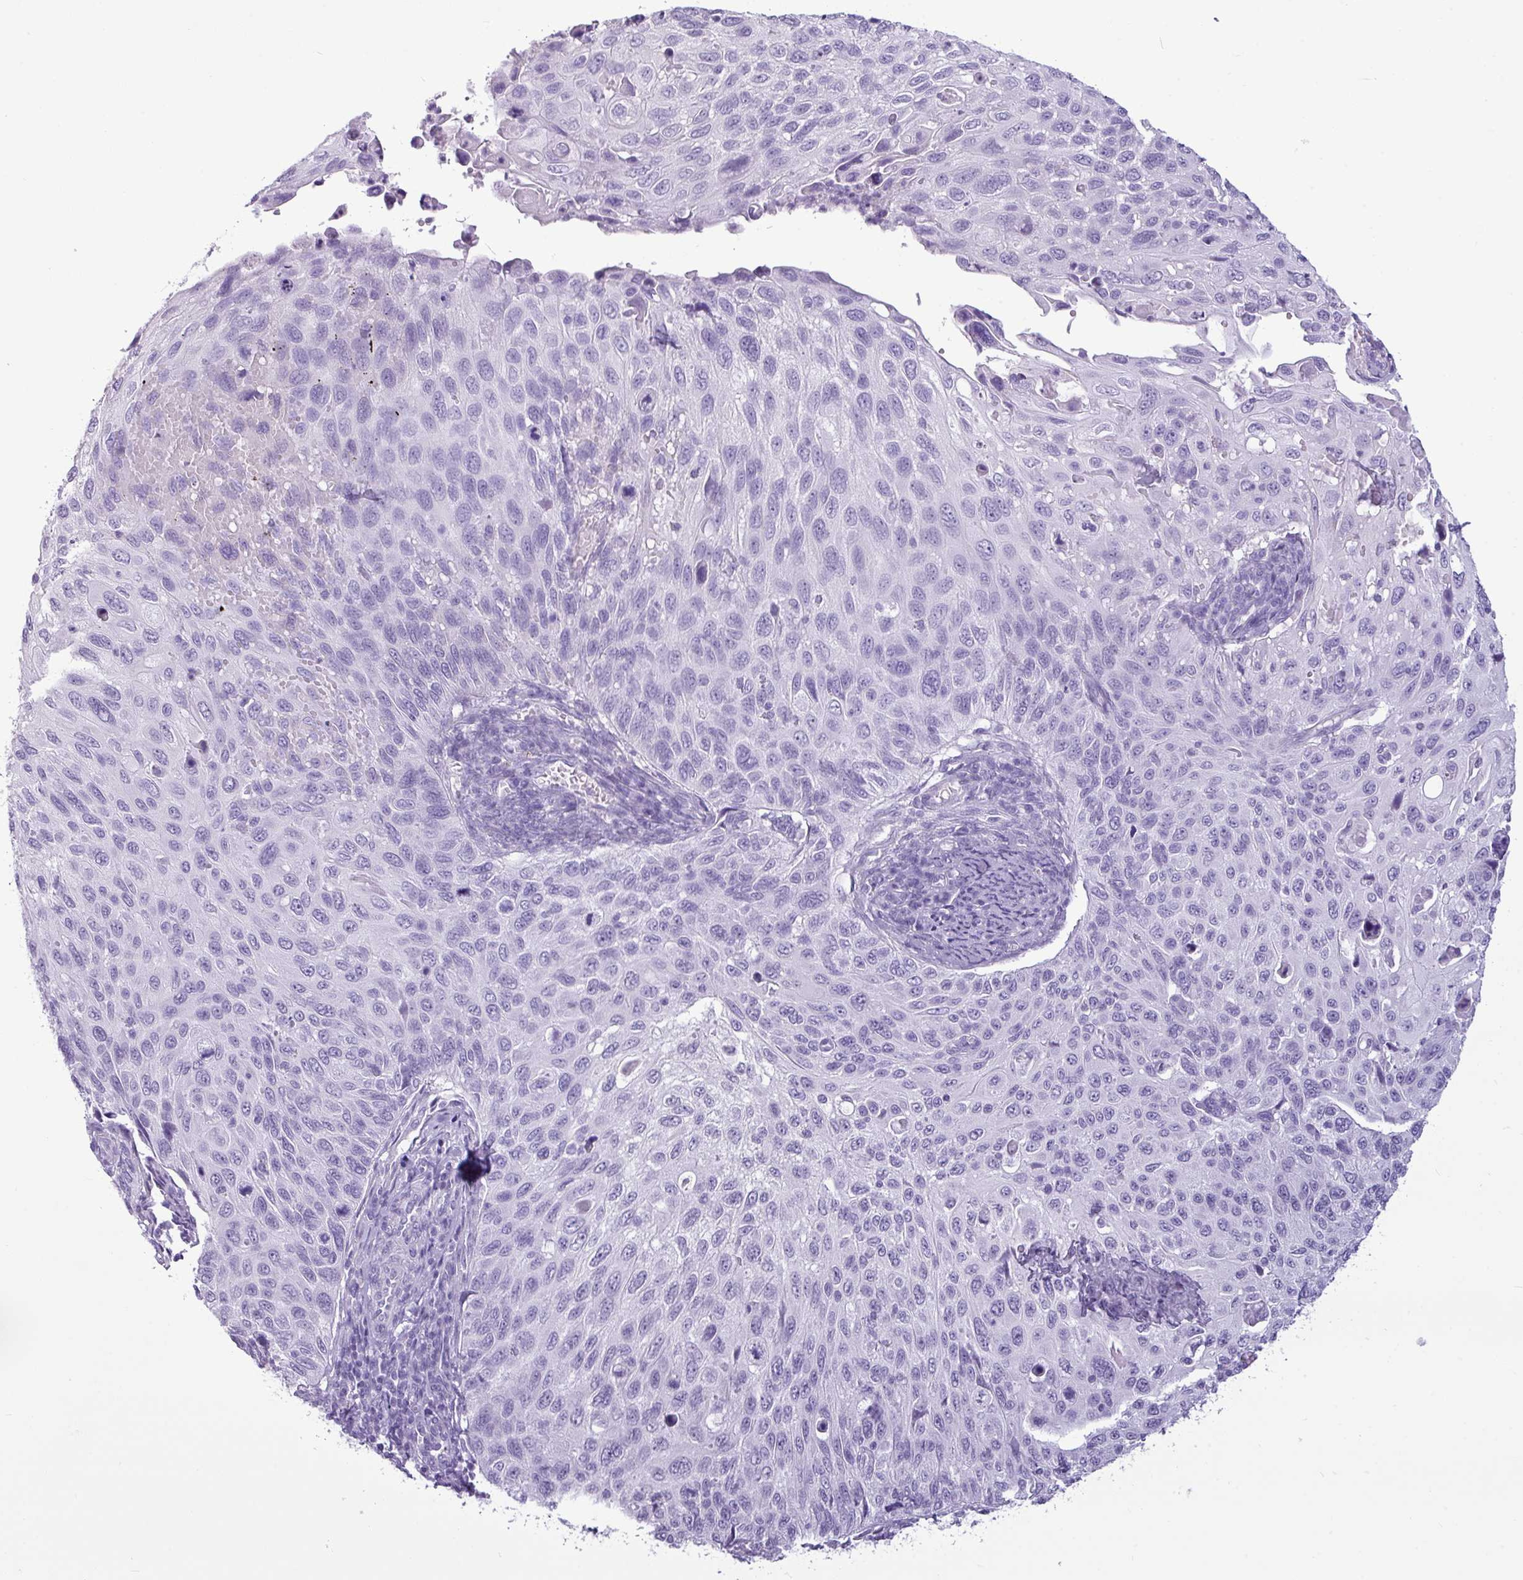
{"staining": {"intensity": "negative", "quantity": "none", "location": "none"}, "tissue": "cervical cancer", "cell_type": "Tumor cells", "image_type": "cancer", "snomed": [{"axis": "morphology", "description": "Squamous cell carcinoma, NOS"}, {"axis": "topography", "description": "Cervix"}], "caption": "Cervical cancer (squamous cell carcinoma) was stained to show a protein in brown. There is no significant expression in tumor cells.", "gene": "AMY1B", "patient": {"sex": "female", "age": 70}}